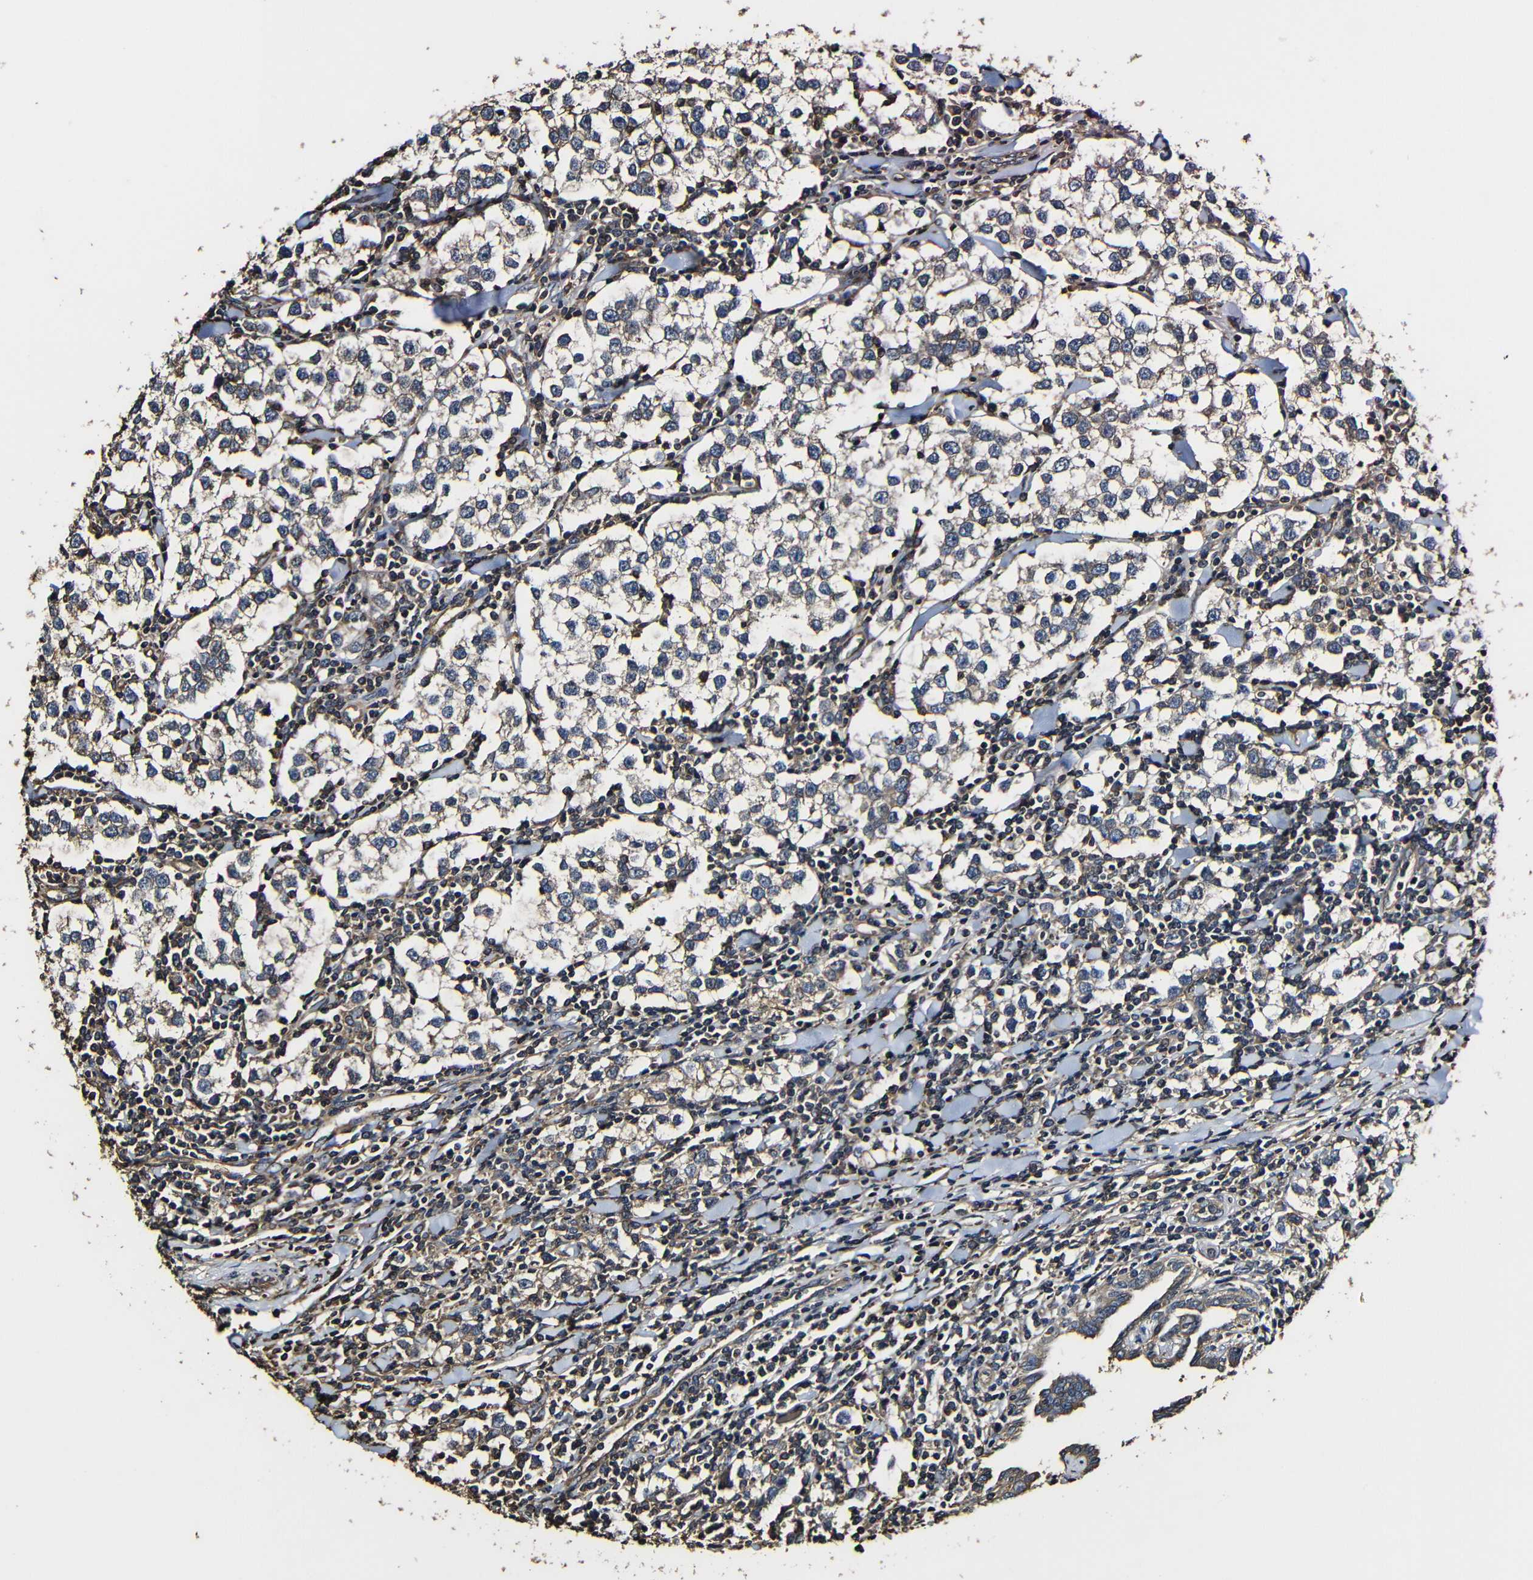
{"staining": {"intensity": "weak", "quantity": "25%-75%", "location": "cytoplasmic/membranous"}, "tissue": "testis cancer", "cell_type": "Tumor cells", "image_type": "cancer", "snomed": [{"axis": "morphology", "description": "Seminoma, NOS"}, {"axis": "morphology", "description": "Carcinoma, Embryonal, NOS"}, {"axis": "topography", "description": "Testis"}], "caption": "Immunohistochemical staining of testis seminoma displays weak cytoplasmic/membranous protein staining in about 25%-75% of tumor cells.", "gene": "MSN", "patient": {"sex": "male", "age": 36}}